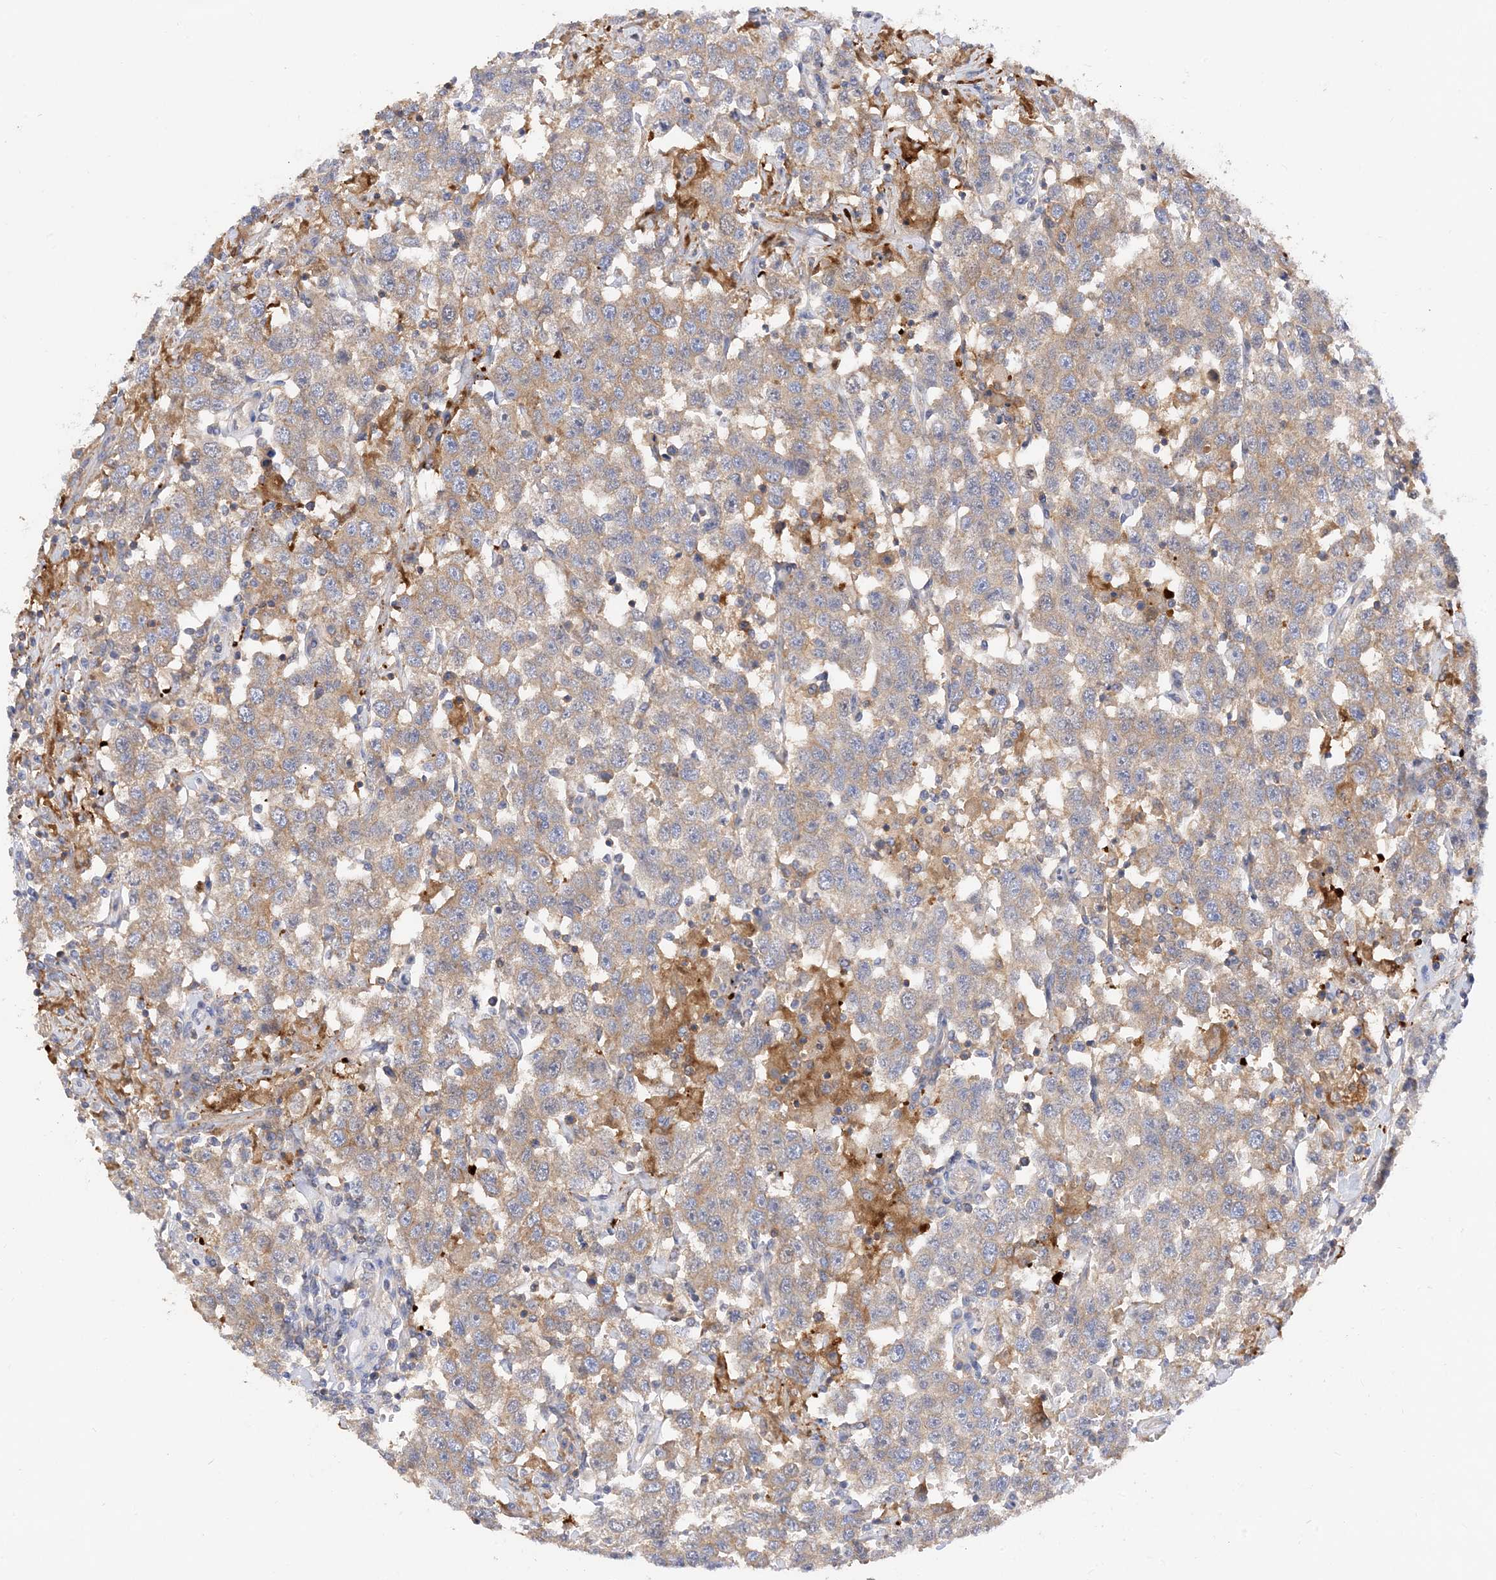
{"staining": {"intensity": "moderate", "quantity": ">75%", "location": "cytoplasmic/membranous"}, "tissue": "testis cancer", "cell_type": "Tumor cells", "image_type": "cancer", "snomed": [{"axis": "morphology", "description": "Seminoma, NOS"}, {"axis": "topography", "description": "Testis"}], "caption": "An image of testis cancer (seminoma) stained for a protein exhibits moderate cytoplasmic/membranous brown staining in tumor cells.", "gene": "ARV1", "patient": {"sex": "male", "age": 41}}